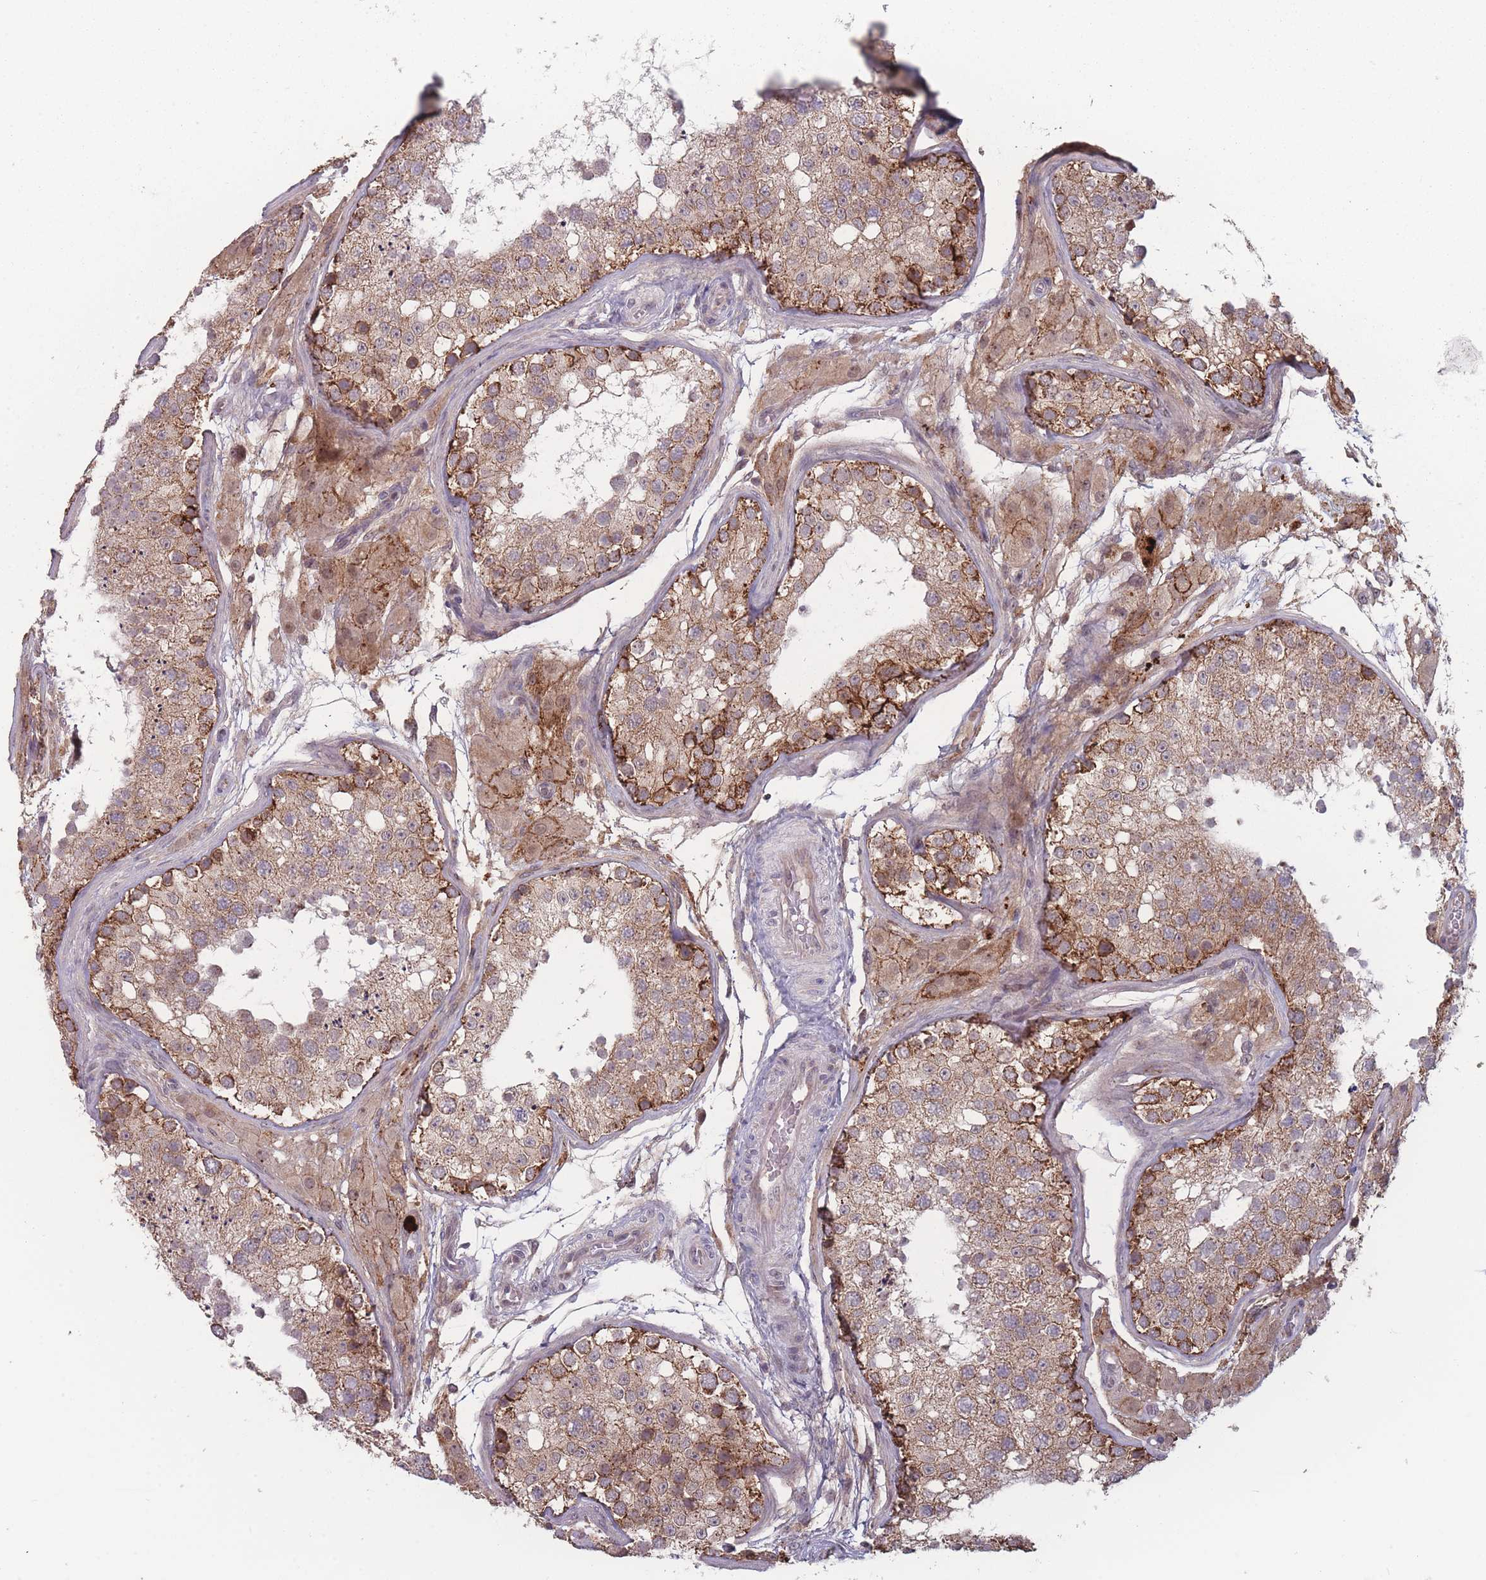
{"staining": {"intensity": "moderate", "quantity": "25%-75%", "location": "cytoplasmic/membranous"}, "tissue": "testis", "cell_type": "Cells in seminiferous ducts", "image_type": "normal", "snomed": [{"axis": "morphology", "description": "Normal tissue, NOS"}, {"axis": "topography", "description": "Testis"}], "caption": "Unremarkable testis was stained to show a protein in brown. There is medium levels of moderate cytoplasmic/membranous expression in about 25%-75% of cells in seminiferous ducts. Nuclei are stained in blue.", "gene": "TMEM232", "patient": {"sex": "male", "age": 26}}